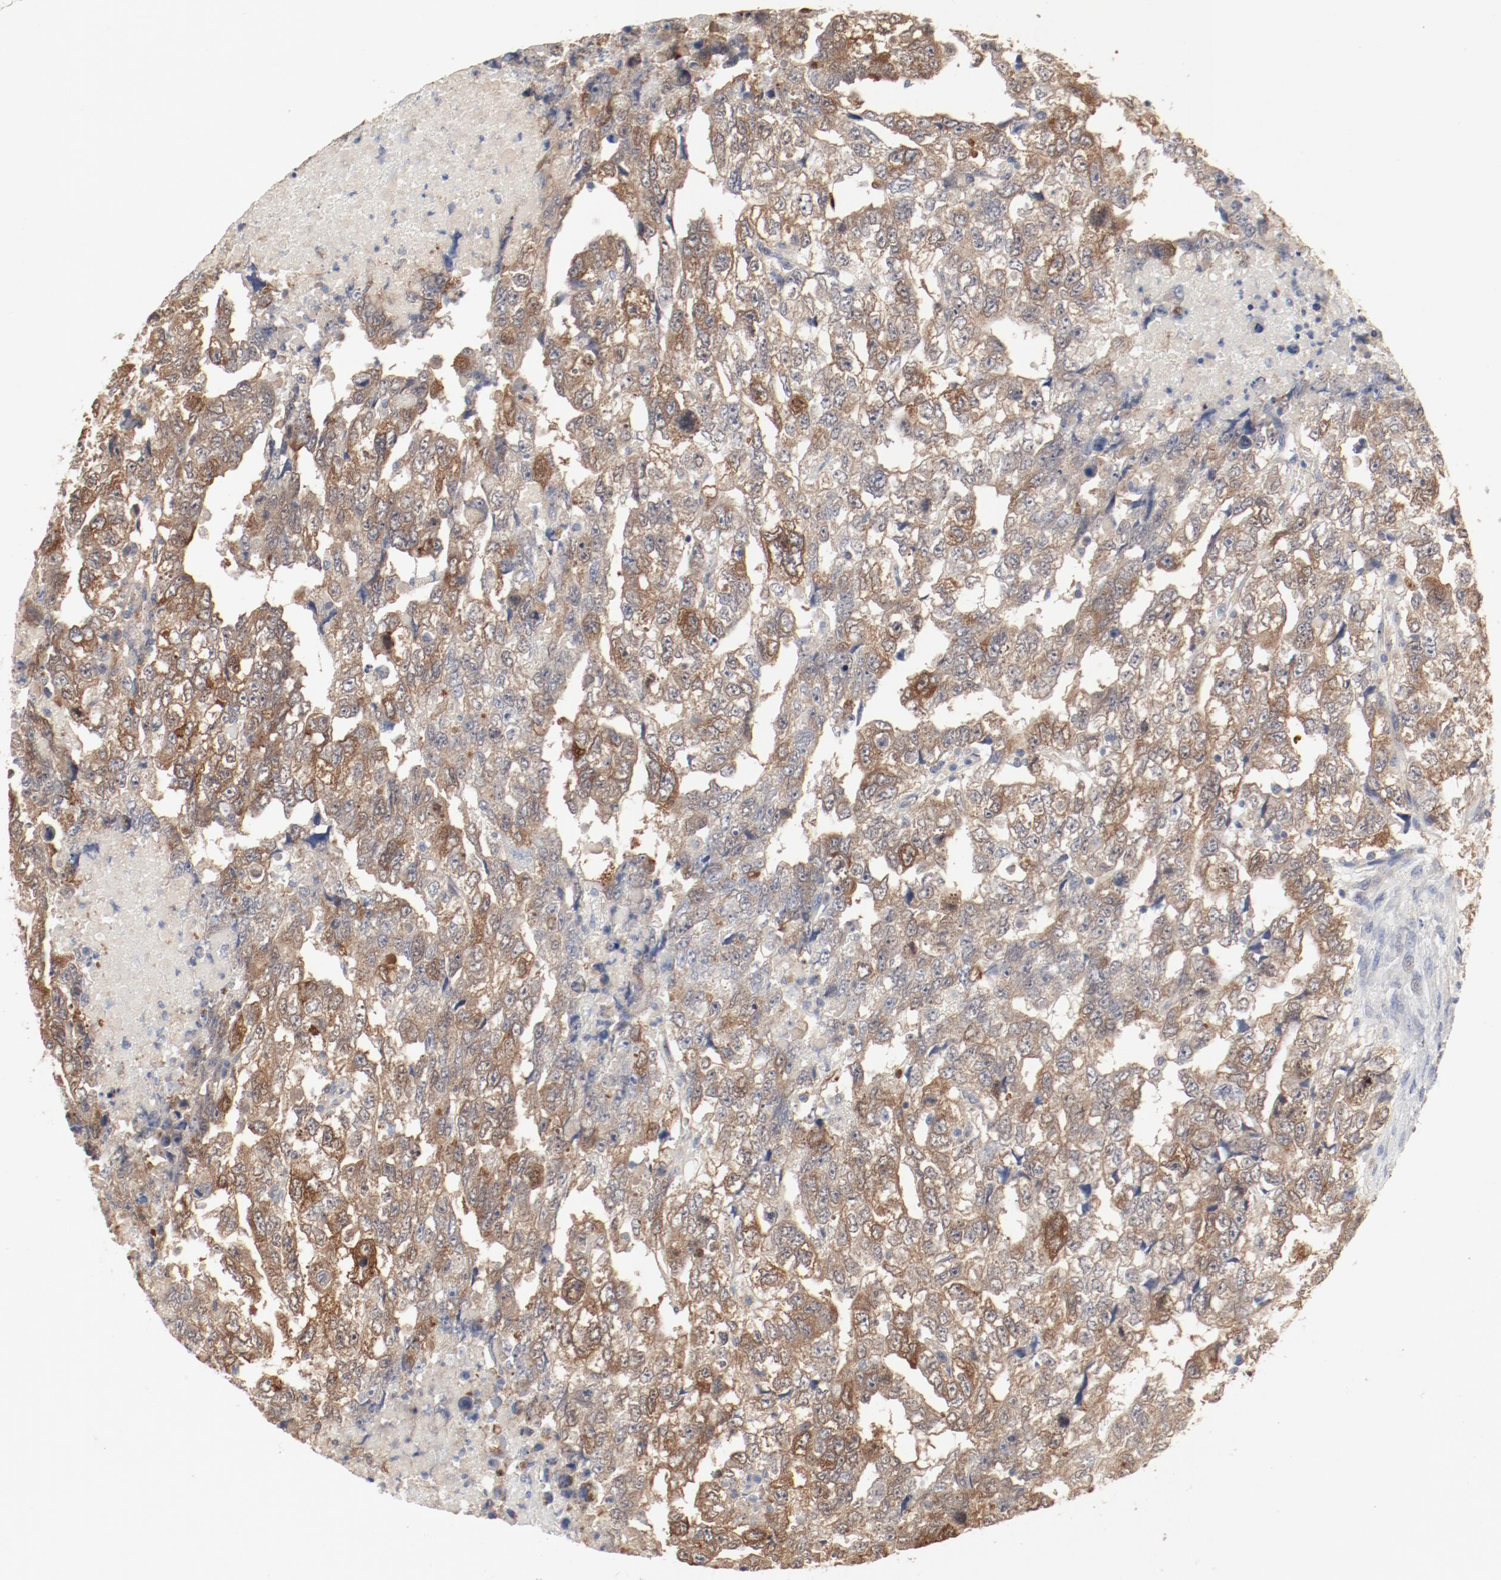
{"staining": {"intensity": "moderate", "quantity": ">75%", "location": "cytoplasmic/membranous"}, "tissue": "testis cancer", "cell_type": "Tumor cells", "image_type": "cancer", "snomed": [{"axis": "morphology", "description": "Carcinoma, Embryonal, NOS"}, {"axis": "topography", "description": "Testis"}], "caption": "Brown immunohistochemical staining in embryonal carcinoma (testis) exhibits moderate cytoplasmic/membranous expression in about >75% of tumor cells.", "gene": "CDK1", "patient": {"sex": "male", "age": 36}}